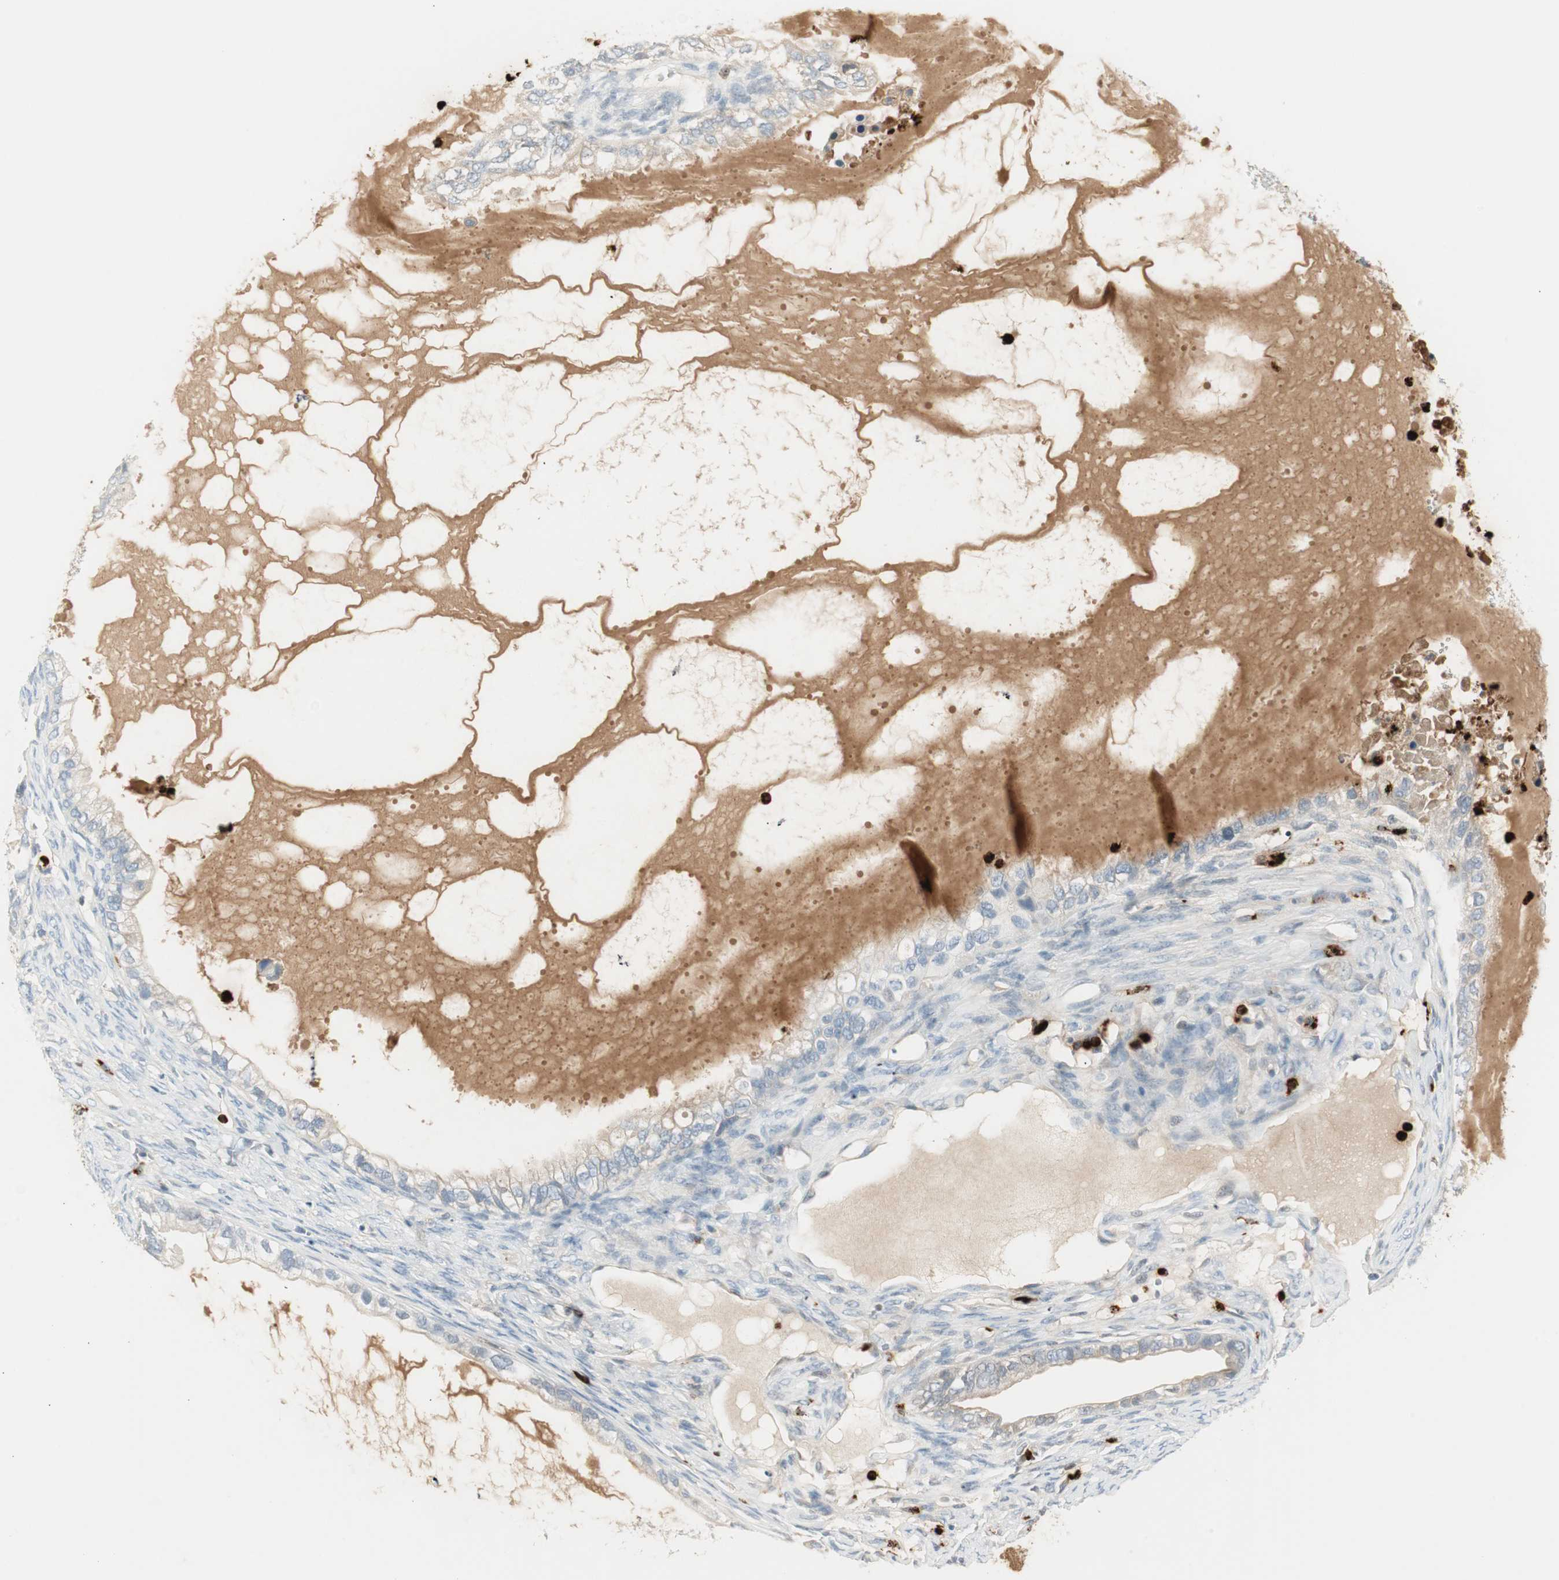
{"staining": {"intensity": "negative", "quantity": "none", "location": "none"}, "tissue": "ovarian cancer", "cell_type": "Tumor cells", "image_type": "cancer", "snomed": [{"axis": "morphology", "description": "Cystadenocarcinoma, mucinous, NOS"}, {"axis": "topography", "description": "Ovary"}], "caption": "IHC image of neoplastic tissue: human ovarian cancer (mucinous cystadenocarcinoma) stained with DAB demonstrates no significant protein positivity in tumor cells.", "gene": "PRTN3", "patient": {"sex": "female", "age": 80}}